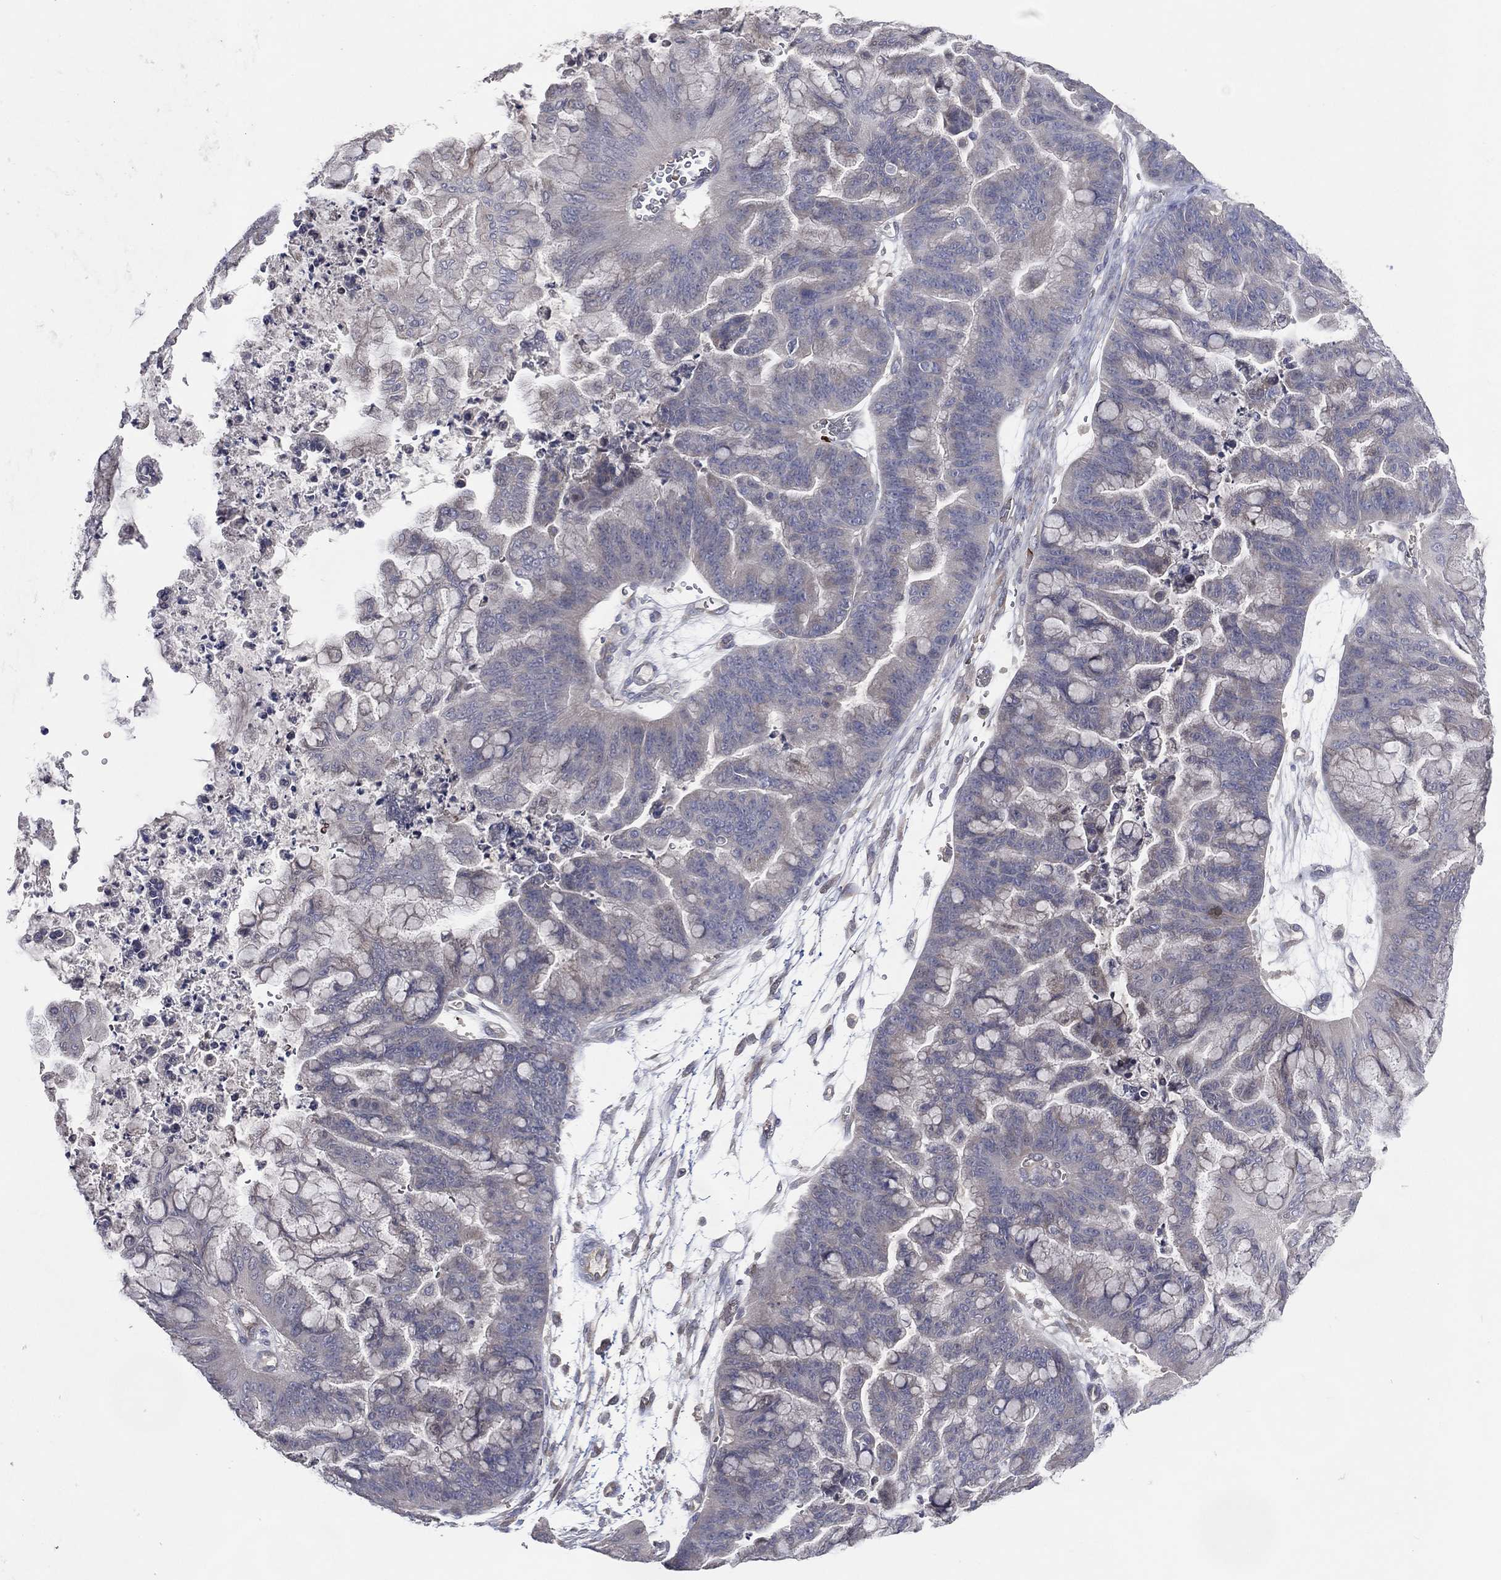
{"staining": {"intensity": "negative", "quantity": "none", "location": "none"}, "tissue": "ovarian cancer", "cell_type": "Tumor cells", "image_type": "cancer", "snomed": [{"axis": "morphology", "description": "Cystadenocarcinoma, mucinous, NOS"}, {"axis": "topography", "description": "Ovary"}], "caption": "High power microscopy micrograph of an immunohistochemistry micrograph of ovarian mucinous cystadenocarcinoma, revealing no significant positivity in tumor cells. (Stains: DAB IHC with hematoxylin counter stain, Microscopy: brightfield microscopy at high magnification).", "gene": "DNAH7", "patient": {"sex": "female", "age": 67}}